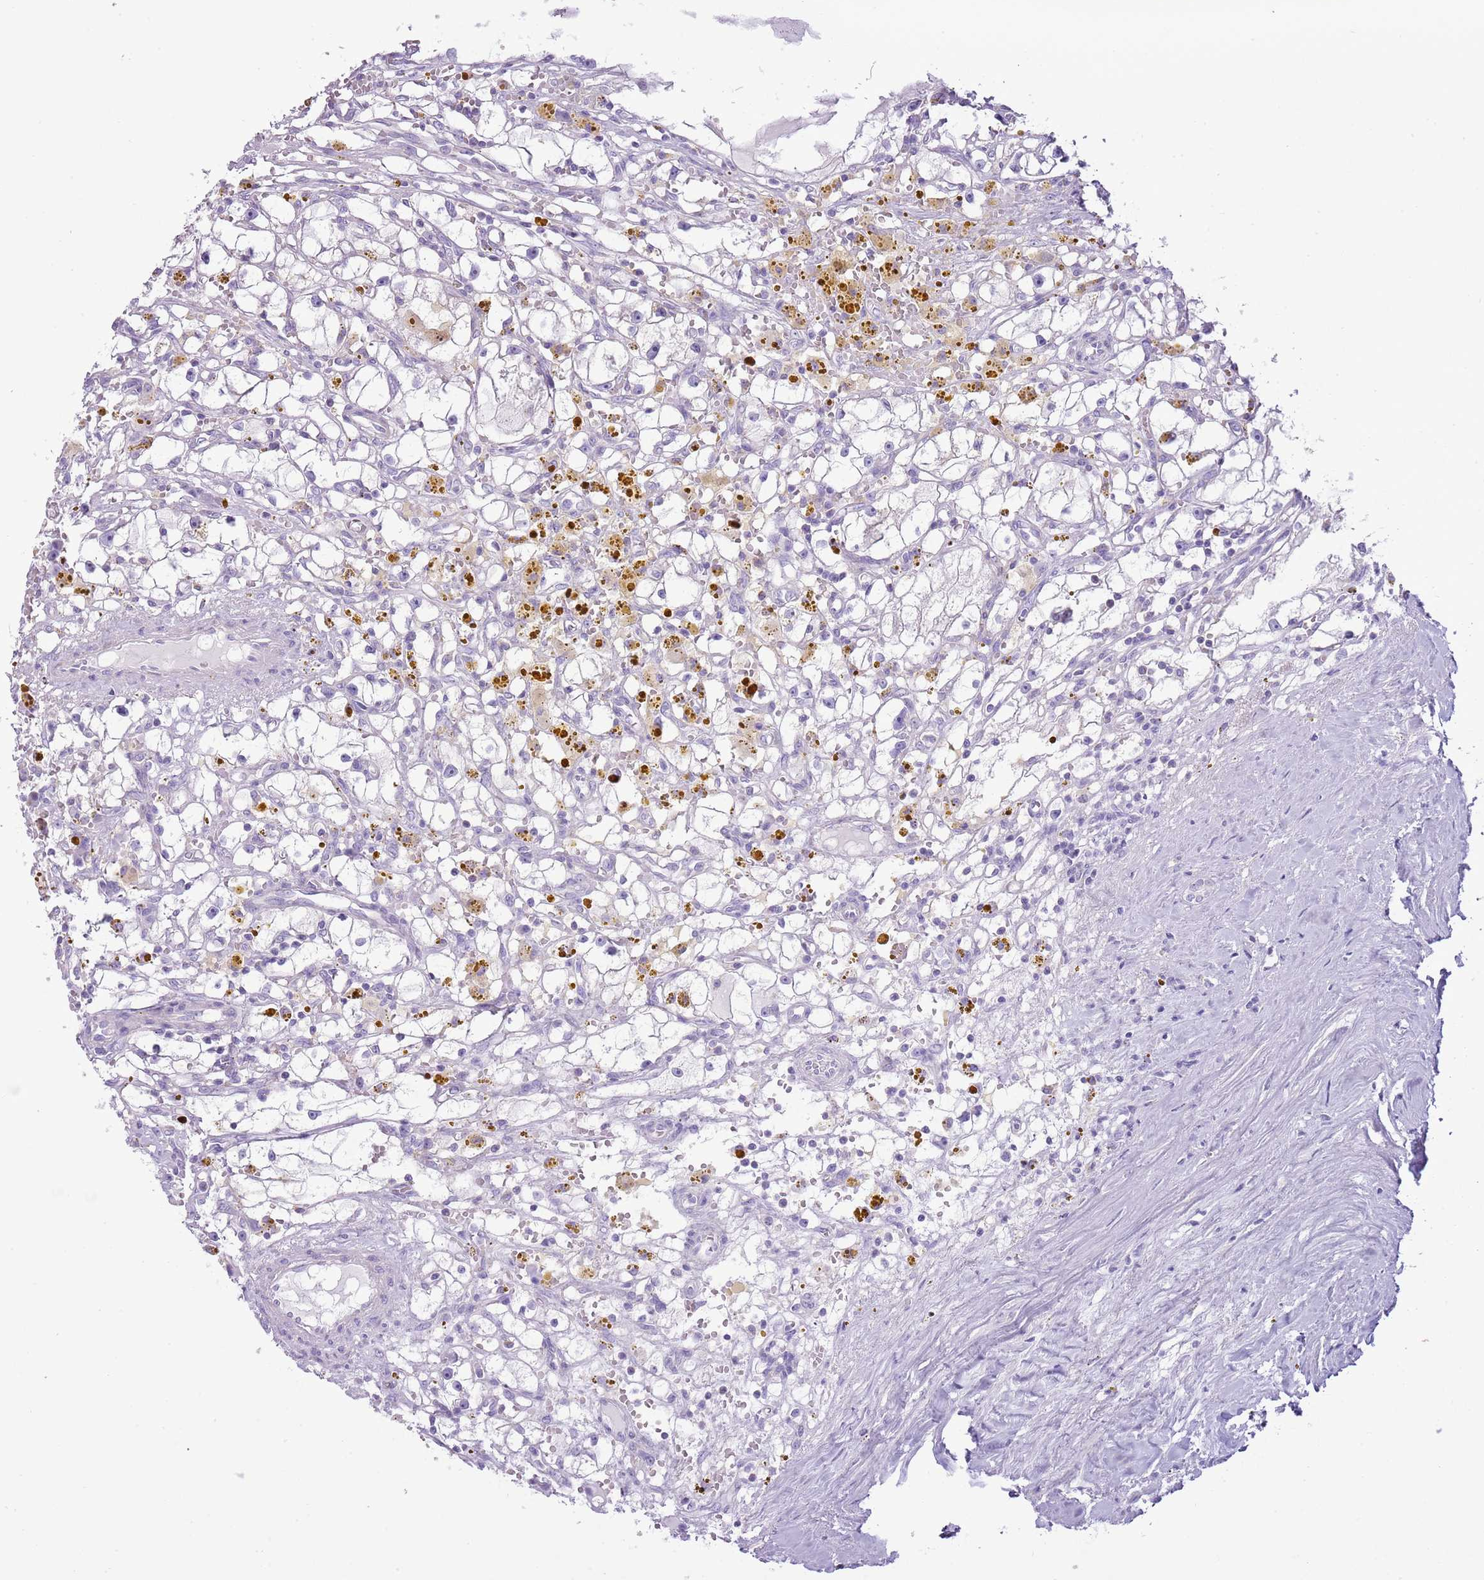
{"staining": {"intensity": "negative", "quantity": "none", "location": "none"}, "tissue": "renal cancer", "cell_type": "Tumor cells", "image_type": "cancer", "snomed": [{"axis": "morphology", "description": "Adenocarcinoma, NOS"}, {"axis": "topography", "description": "Kidney"}], "caption": "Immunohistochemical staining of renal adenocarcinoma displays no significant expression in tumor cells. (Stains: DAB IHC with hematoxylin counter stain, Microscopy: brightfield microscopy at high magnification).", "gene": "SLC23A1", "patient": {"sex": "male", "age": 56}}